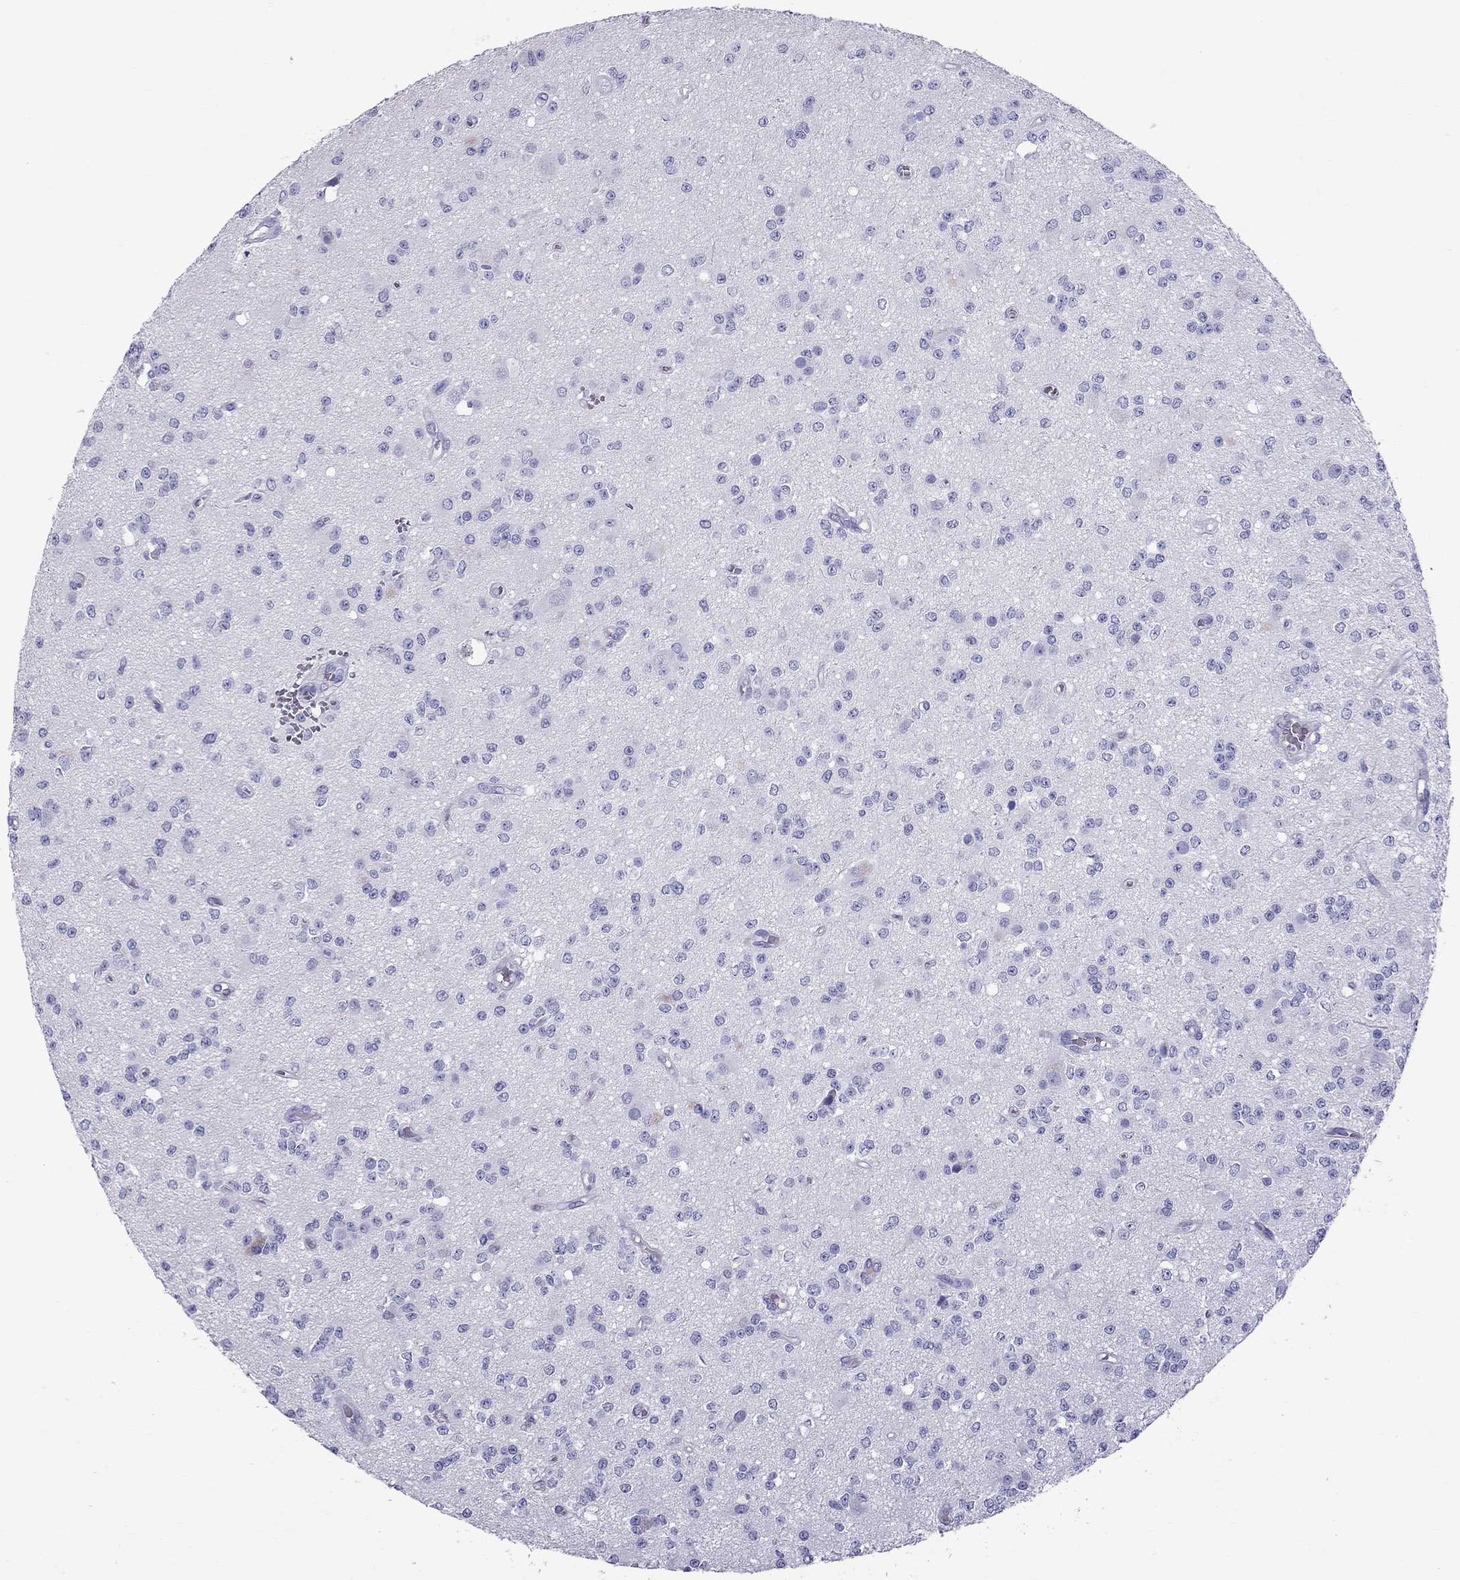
{"staining": {"intensity": "negative", "quantity": "none", "location": "none"}, "tissue": "glioma", "cell_type": "Tumor cells", "image_type": "cancer", "snomed": [{"axis": "morphology", "description": "Glioma, malignant, Low grade"}, {"axis": "topography", "description": "Brain"}], "caption": "Immunohistochemical staining of malignant glioma (low-grade) reveals no significant staining in tumor cells.", "gene": "SCART1", "patient": {"sex": "female", "age": 45}}